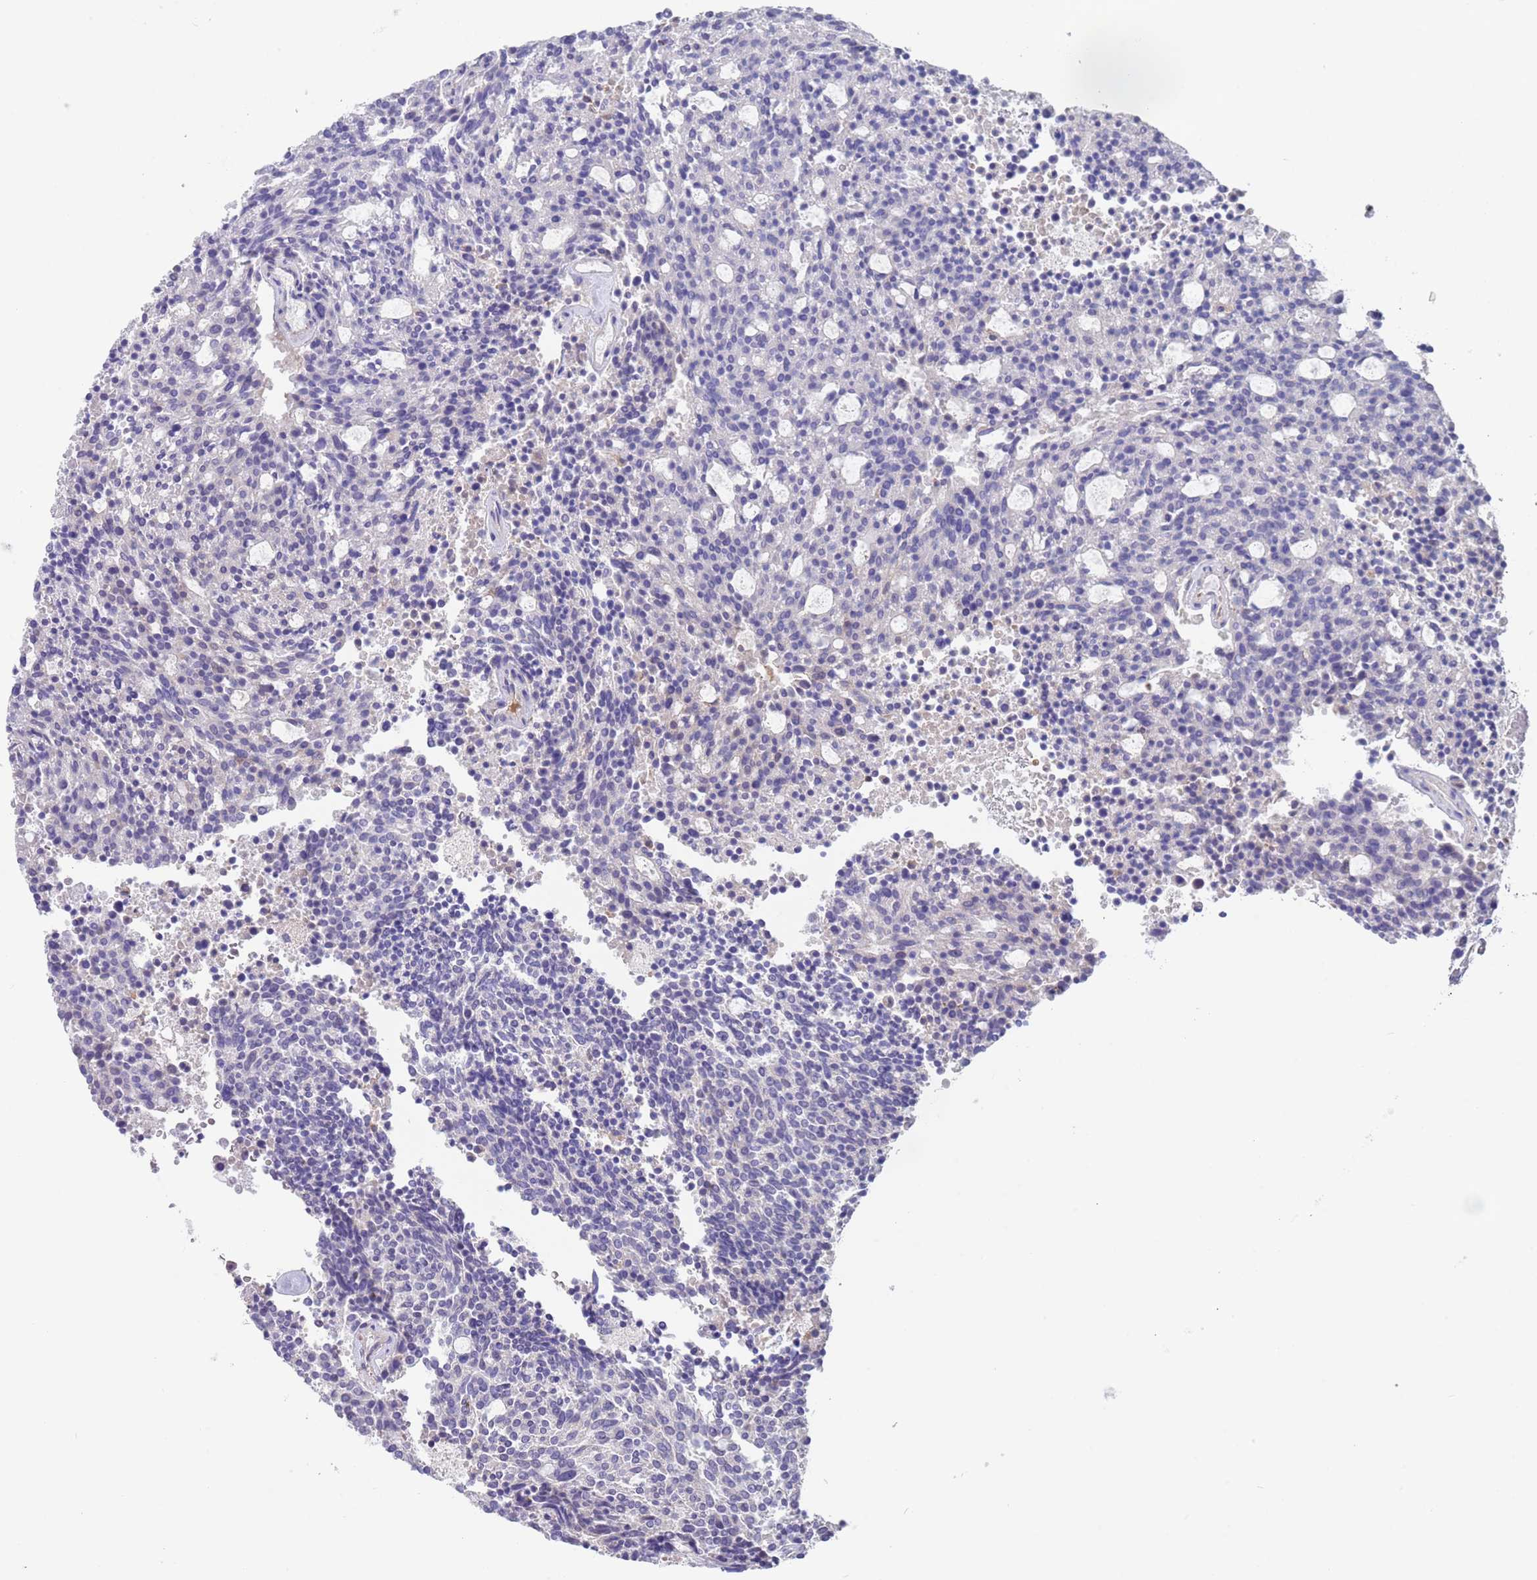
{"staining": {"intensity": "negative", "quantity": "none", "location": "none"}, "tissue": "carcinoid", "cell_type": "Tumor cells", "image_type": "cancer", "snomed": [{"axis": "morphology", "description": "Carcinoid, malignant, NOS"}, {"axis": "topography", "description": "Pancreas"}], "caption": "This is a histopathology image of immunohistochemistry staining of carcinoid, which shows no positivity in tumor cells.", "gene": "RNF169", "patient": {"sex": "female", "age": 54}}